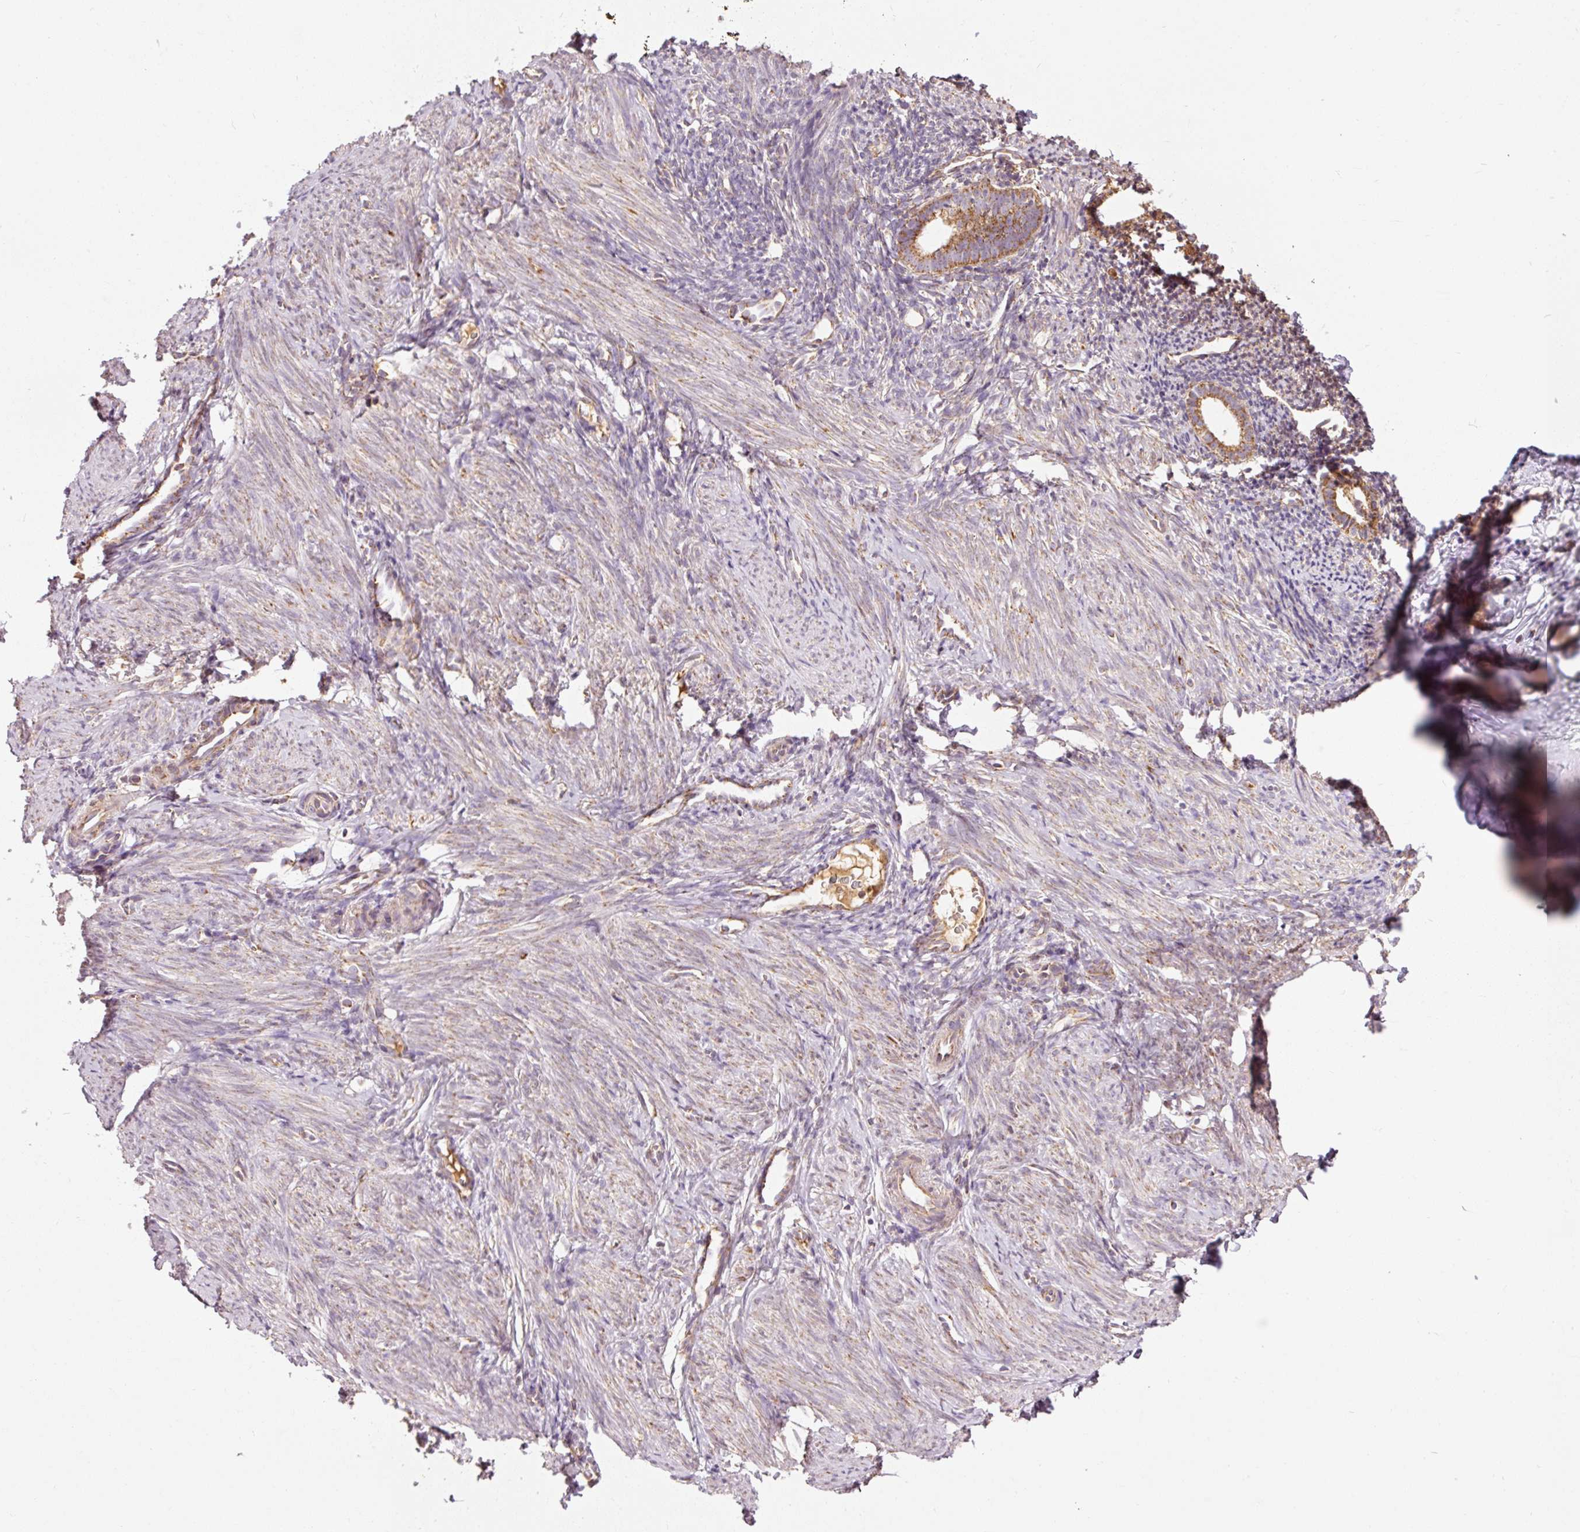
{"staining": {"intensity": "moderate", "quantity": "25%-75%", "location": "cytoplasmic/membranous"}, "tissue": "endometrium", "cell_type": "Cells in endometrial stroma", "image_type": "normal", "snomed": [{"axis": "morphology", "description": "Normal tissue, NOS"}, {"axis": "topography", "description": "Endometrium"}], "caption": "Protein expression analysis of benign endometrium reveals moderate cytoplasmic/membranous expression in about 25%-75% of cells in endometrial stroma. The staining is performed using DAB brown chromogen to label protein expression. The nuclei are counter-stained blue using hematoxylin.", "gene": "NDUFB4", "patient": {"sex": "female", "age": 39}}